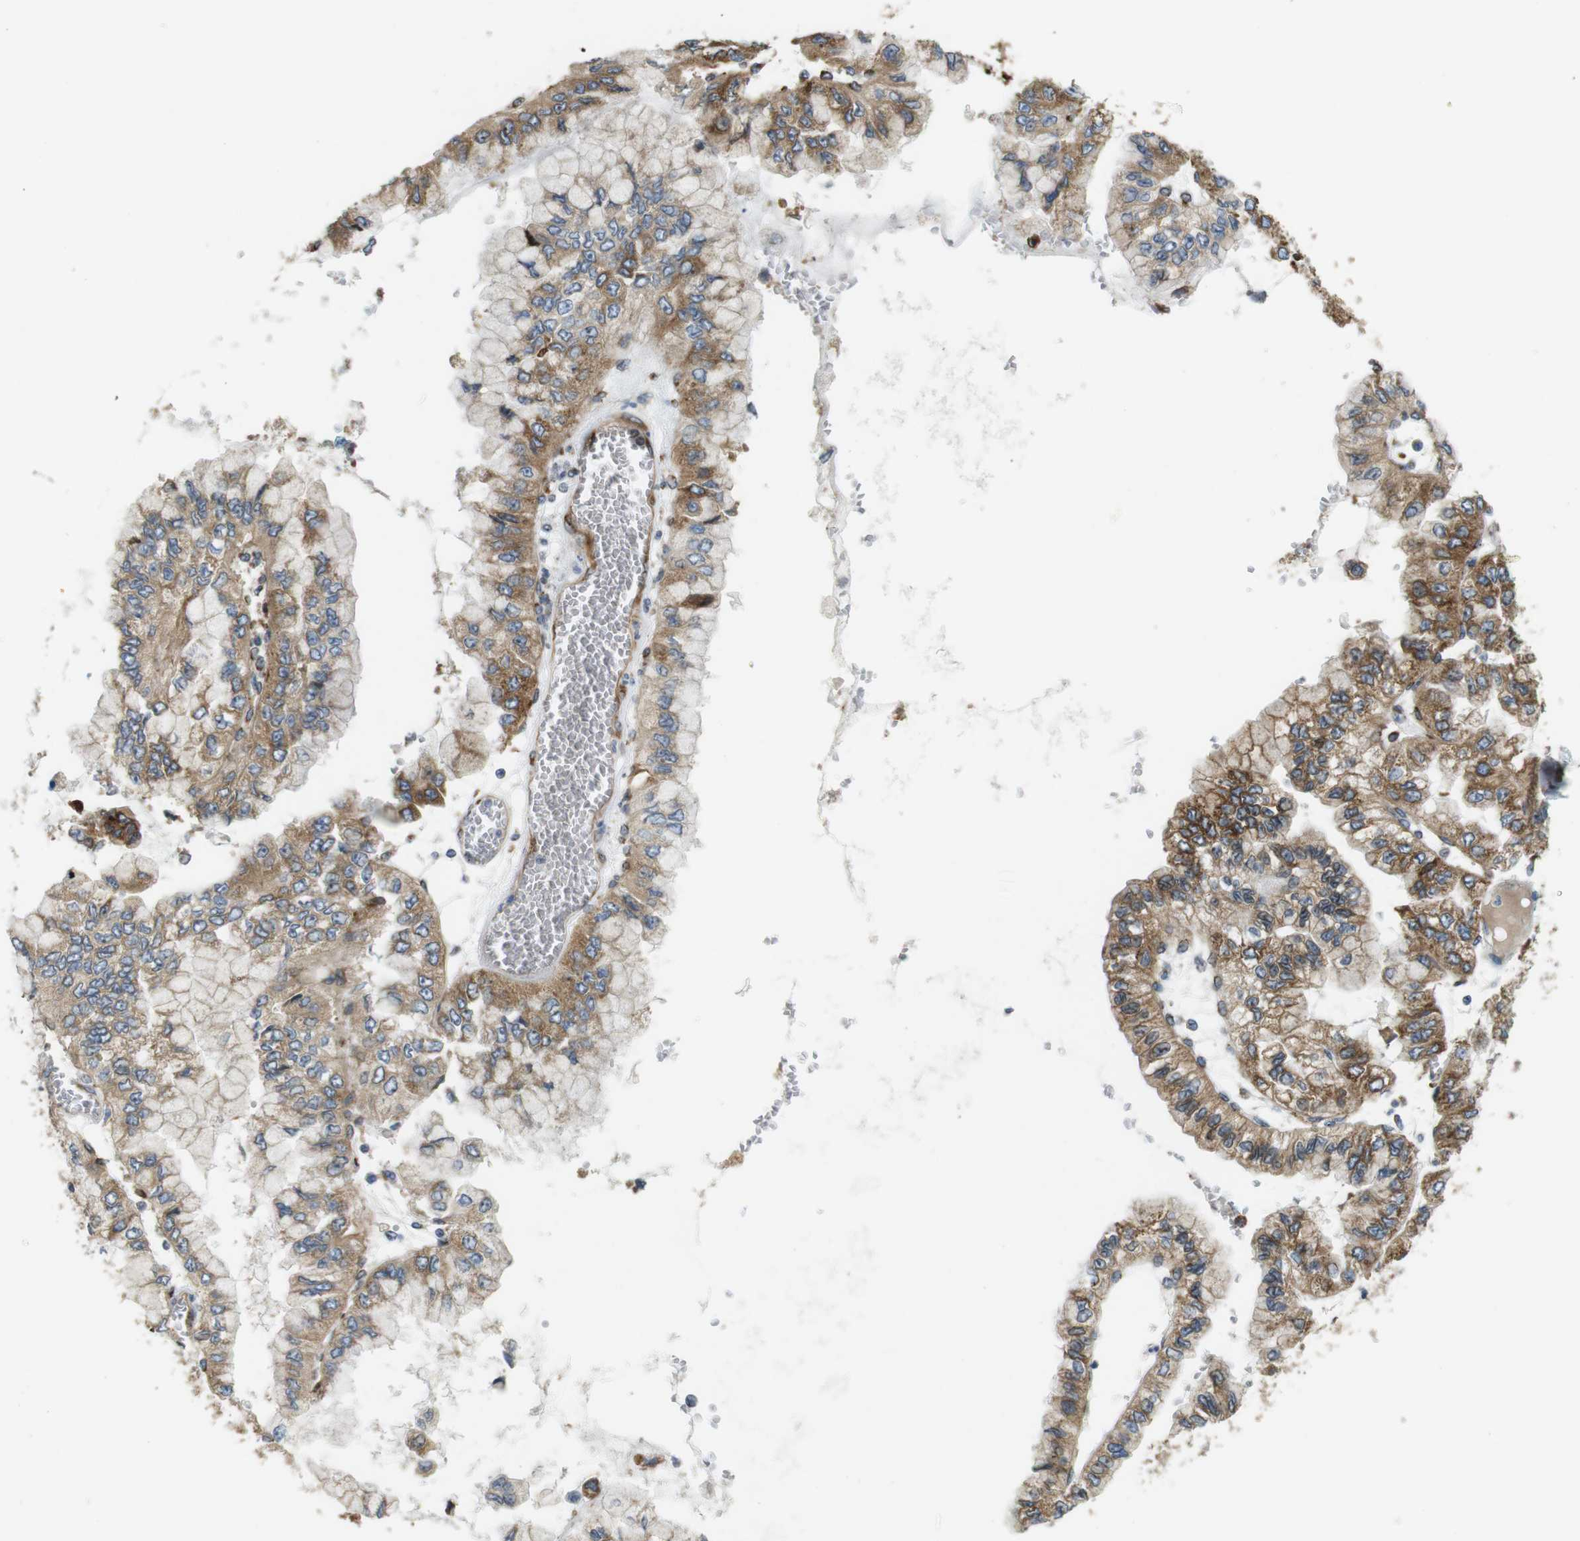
{"staining": {"intensity": "moderate", "quantity": ">75%", "location": "cytoplasmic/membranous"}, "tissue": "liver cancer", "cell_type": "Tumor cells", "image_type": "cancer", "snomed": [{"axis": "morphology", "description": "Cholangiocarcinoma"}, {"axis": "topography", "description": "Liver"}], "caption": "Immunohistochemistry image of human cholangiocarcinoma (liver) stained for a protein (brown), which displays medium levels of moderate cytoplasmic/membranous positivity in about >75% of tumor cells.", "gene": "TMEM143", "patient": {"sex": "female", "age": 79}}